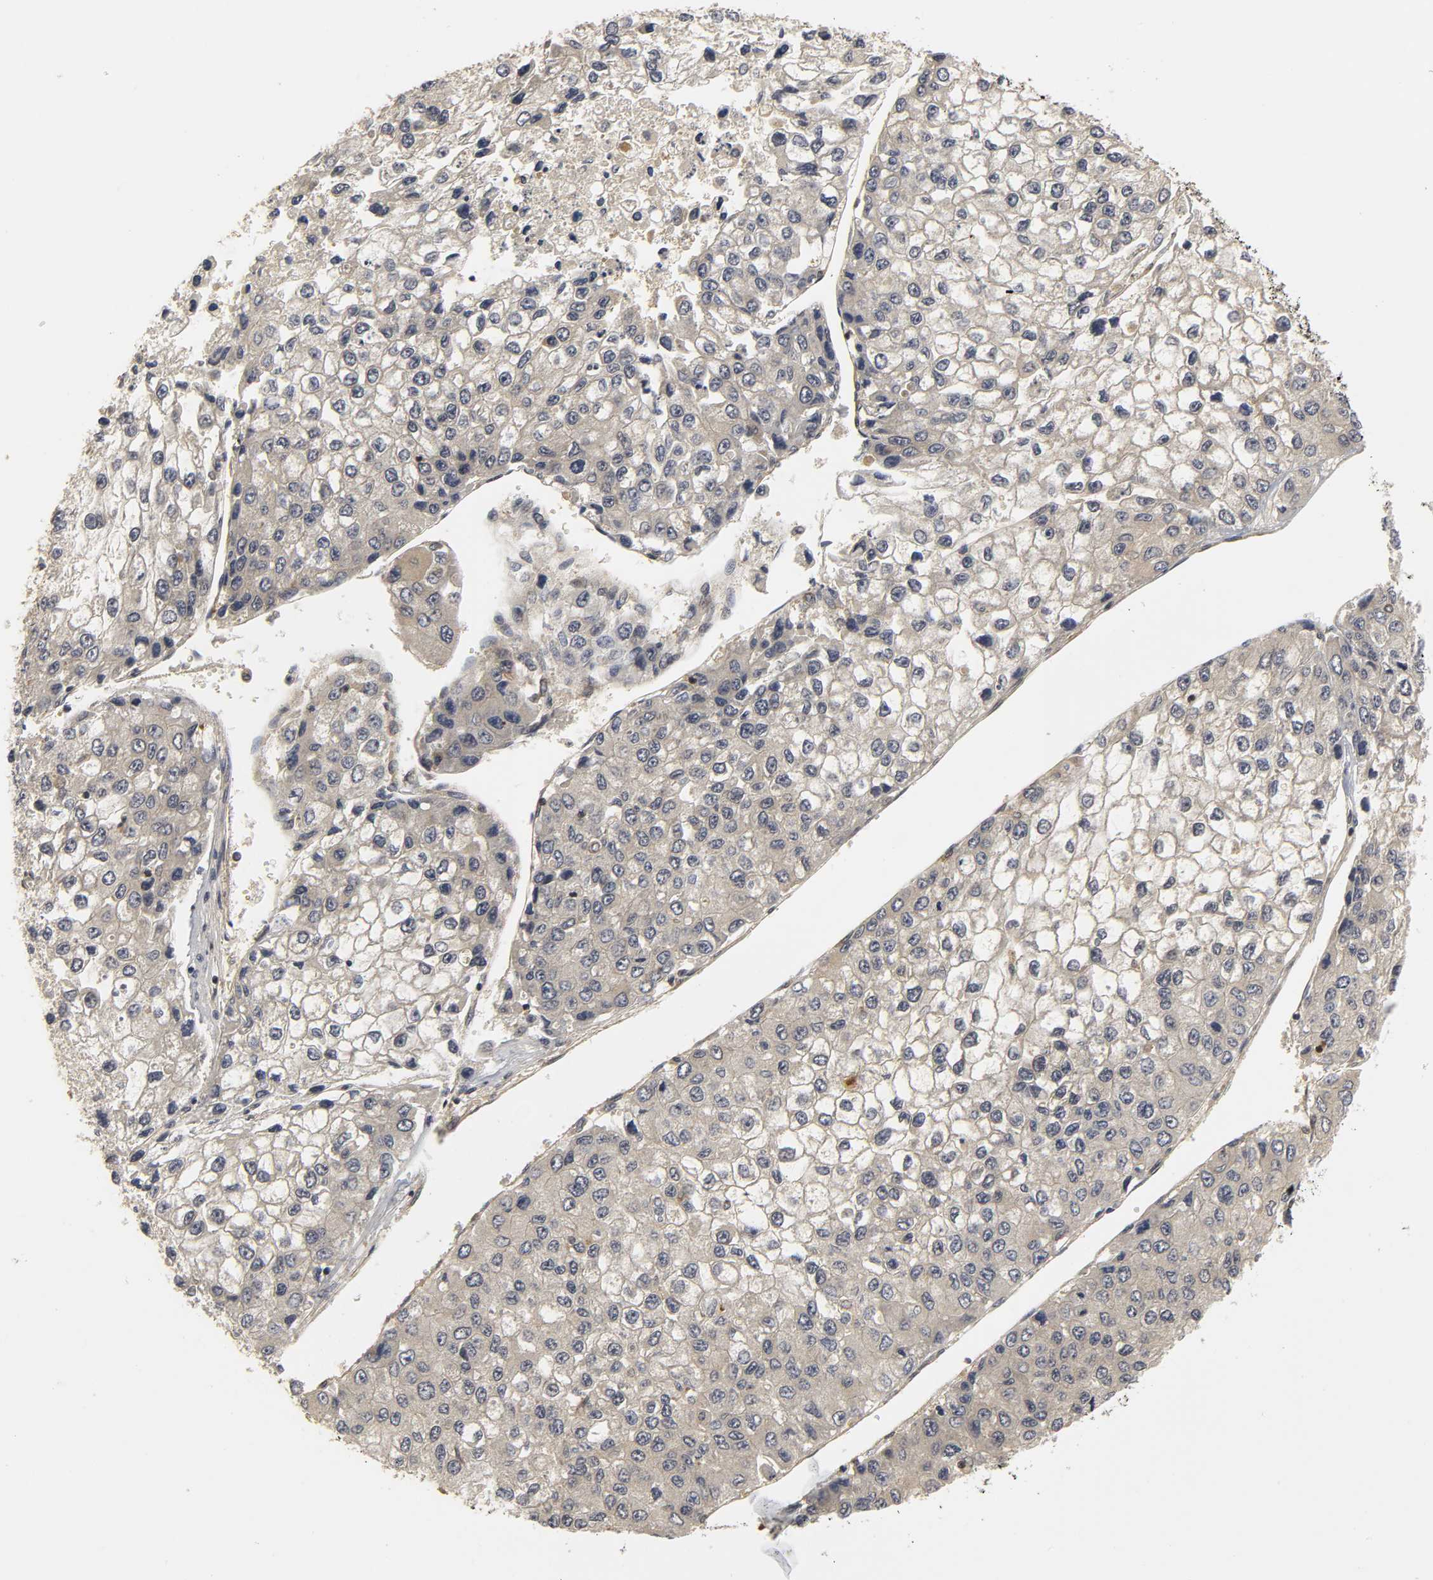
{"staining": {"intensity": "weak", "quantity": ">75%", "location": "cytoplasmic/membranous"}, "tissue": "liver cancer", "cell_type": "Tumor cells", "image_type": "cancer", "snomed": [{"axis": "morphology", "description": "Carcinoma, Hepatocellular, NOS"}, {"axis": "topography", "description": "Liver"}], "caption": "High-magnification brightfield microscopy of hepatocellular carcinoma (liver) stained with DAB (brown) and counterstained with hematoxylin (blue). tumor cells exhibit weak cytoplasmic/membranous staining is seen in about>75% of cells.", "gene": "PARK7", "patient": {"sex": "female", "age": 66}}